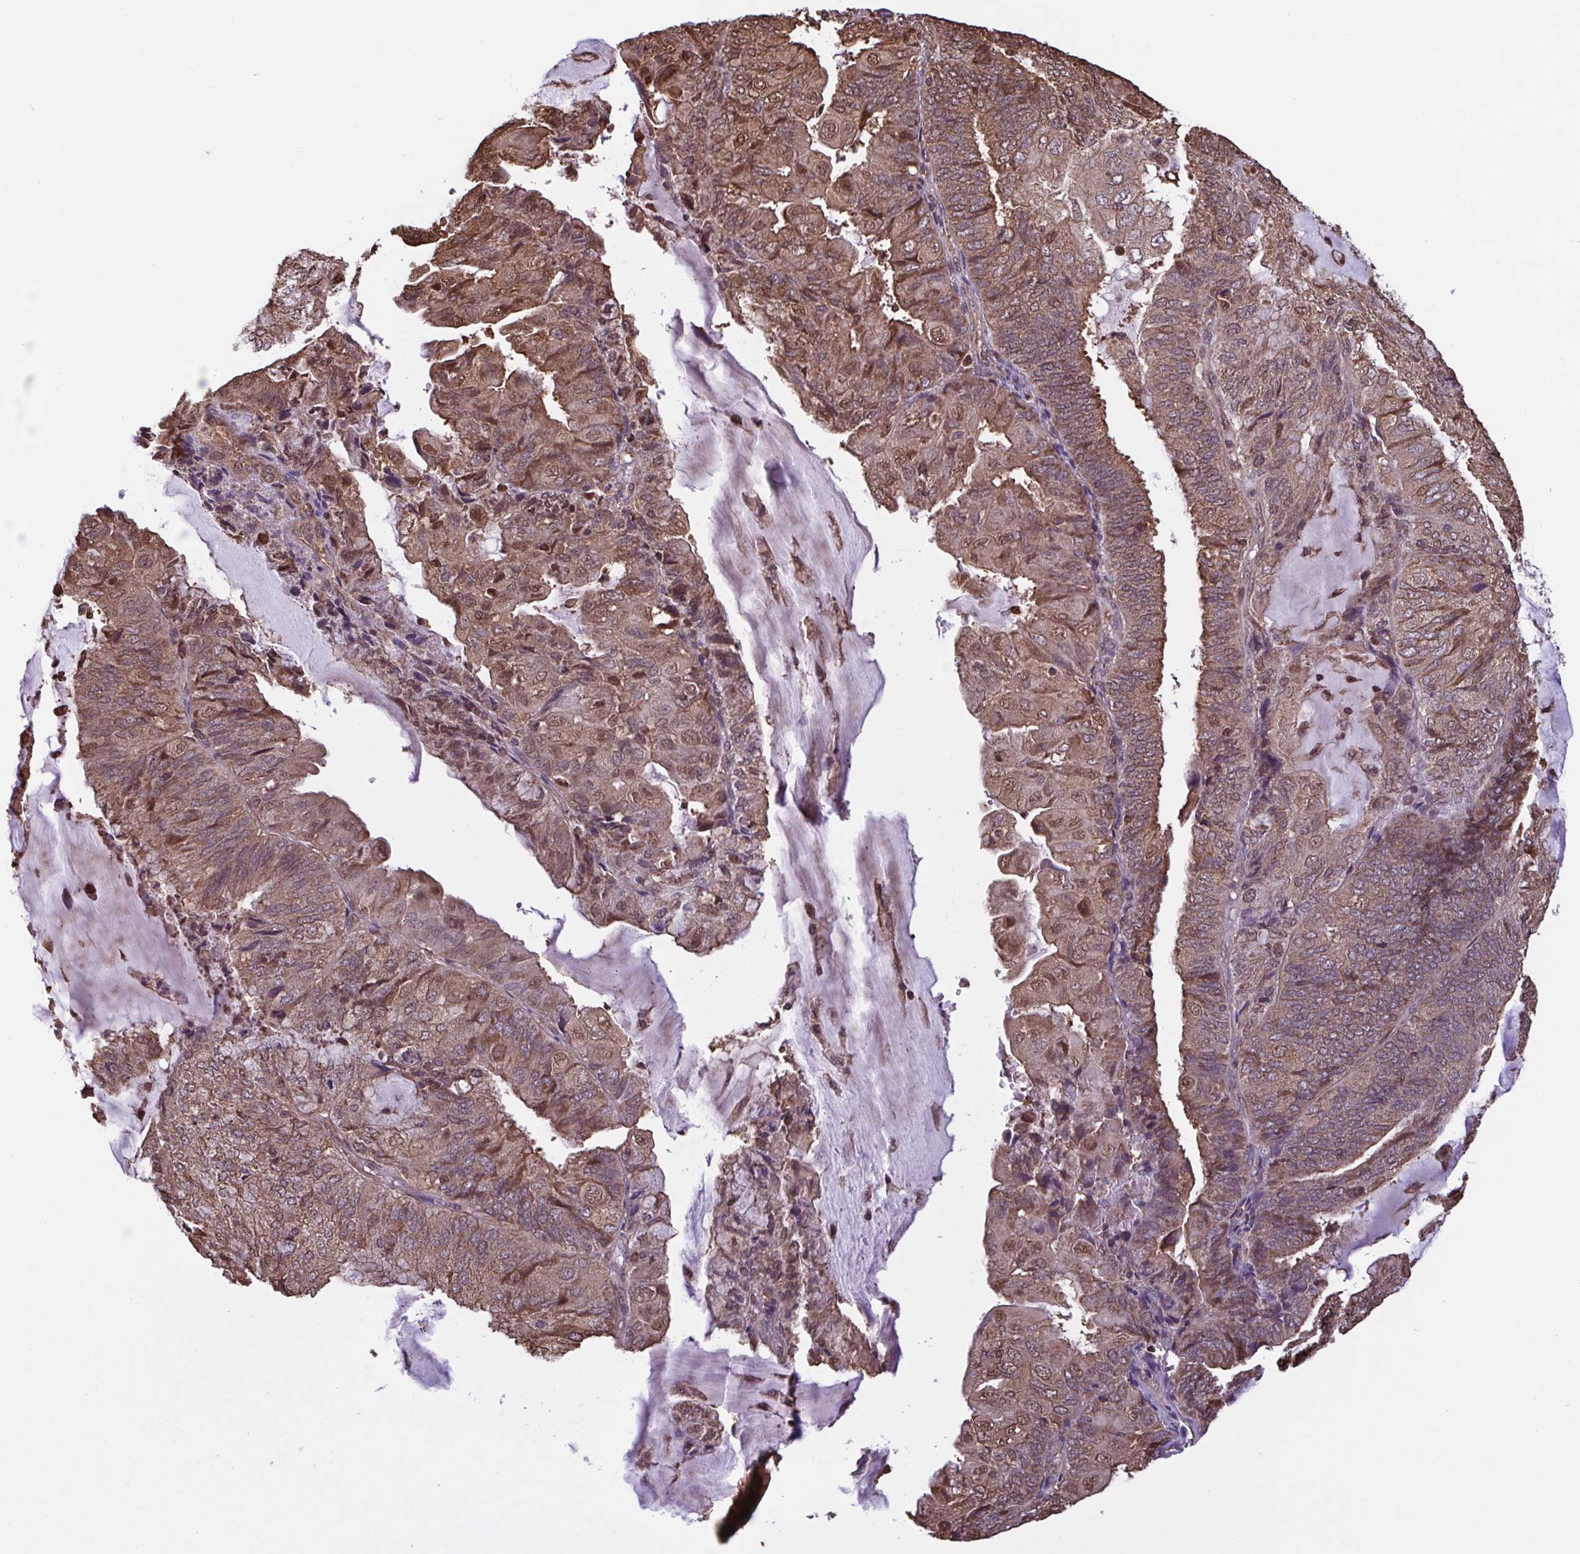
{"staining": {"intensity": "moderate", "quantity": ">75%", "location": "cytoplasmic/membranous,nuclear"}, "tissue": "endometrial cancer", "cell_type": "Tumor cells", "image_type": "cancer", "snomed": [{"axis": "morphology", "description": "Adenocarcinoma, NOS"}, {"axis": "topography", "description": "Endometrium"}], "caption": "Endometrial adenocarcinoma stained for a protein (brown) demonstrates moderate cytoplasmic/membranous and nuclear positive staining in about >75% of tumor cells.", "gene": "SEC63", "patient": {"sex": "female", "age": 81}}